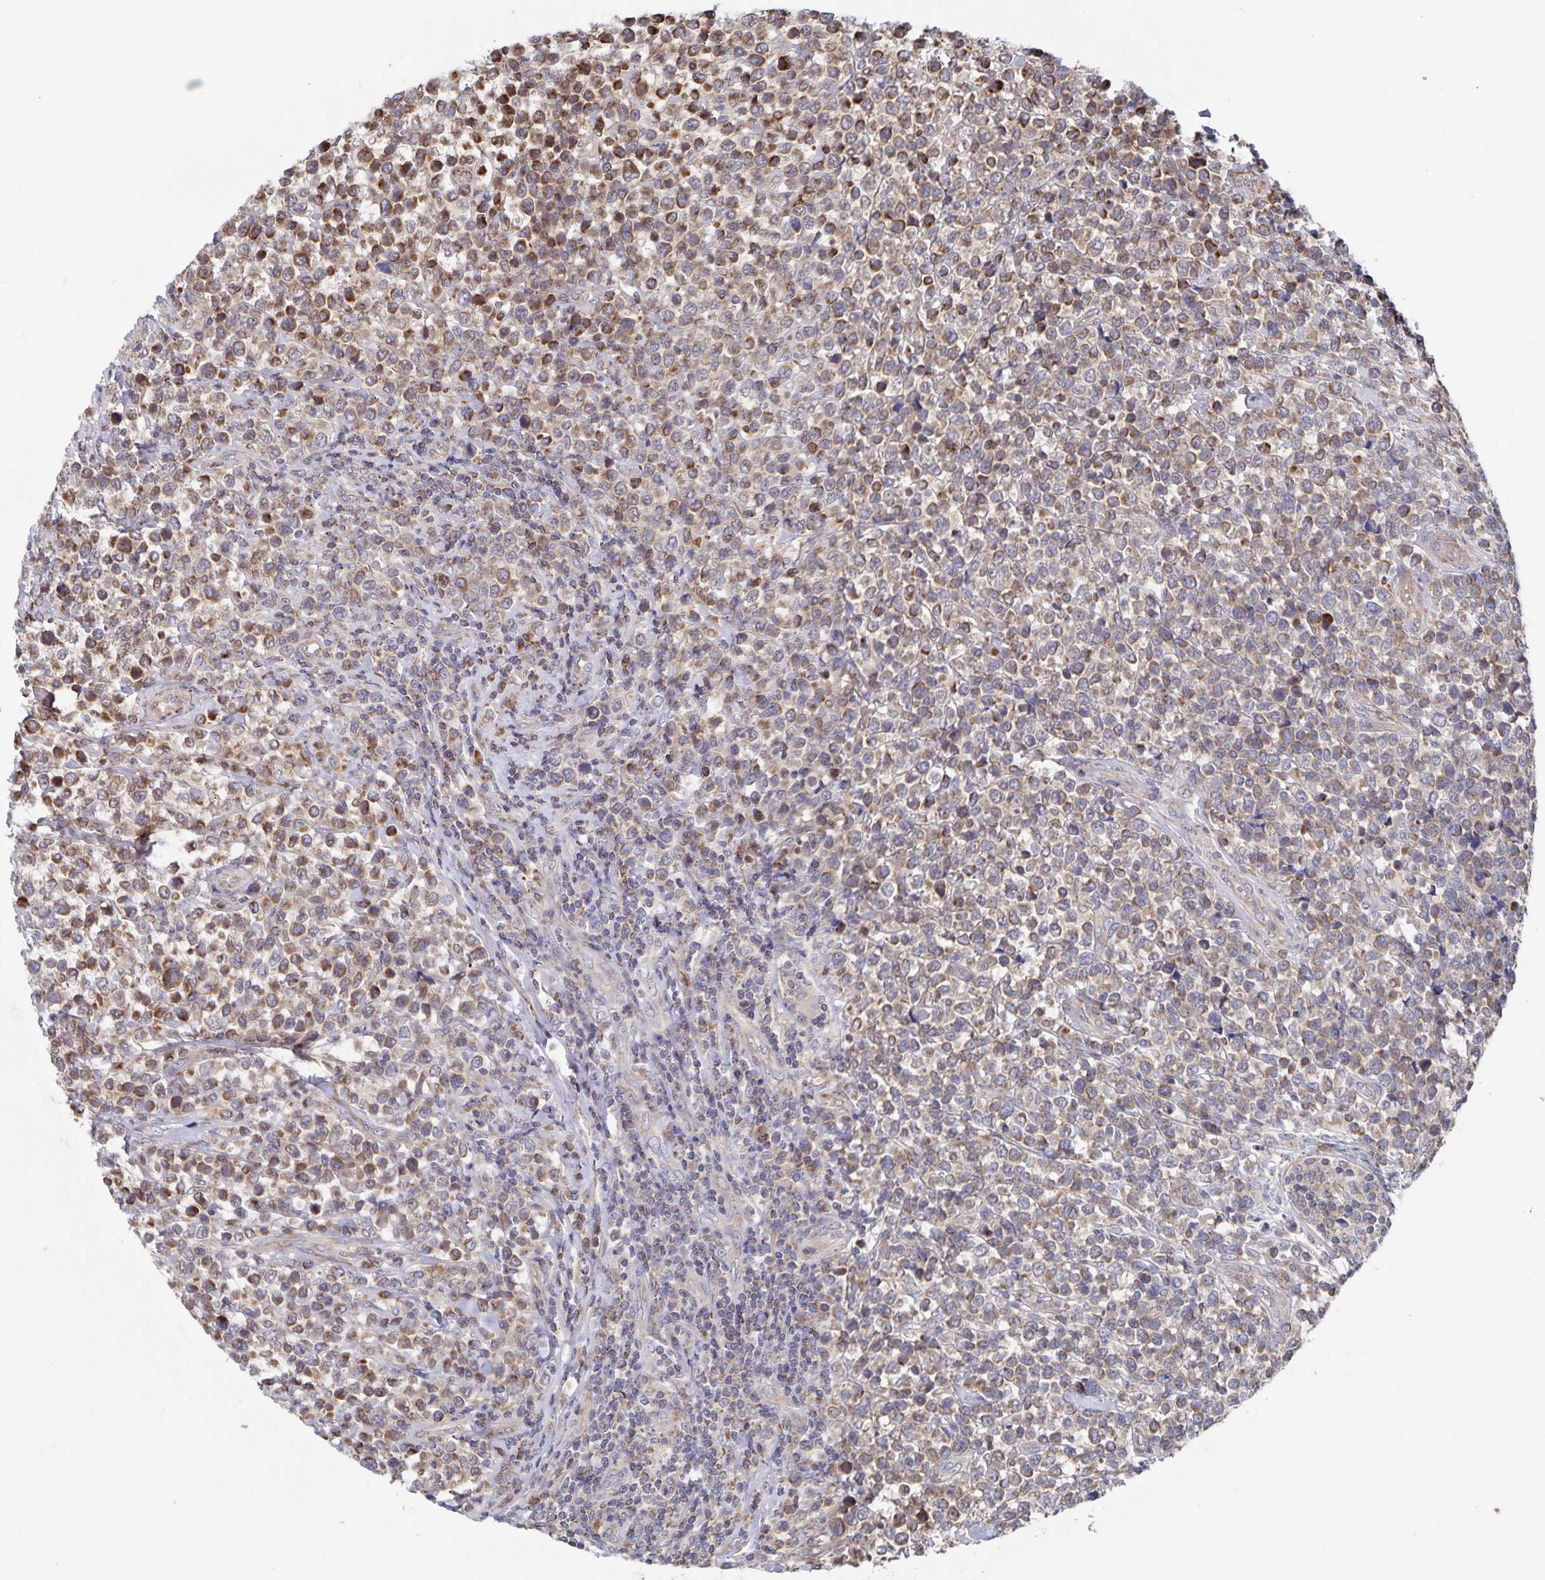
{"staining": {"intensity": "moderate", "quantity": "25%-75%", "location": "cytoplasmic/membranous"}, "tissue": "lymphoma", "cell_type": "Tumor cells", "image_type": "cancer", "snomed": [{"axis": "morphology", "description": "Malignant lymphoma, non-Hodgkin's type, High grade"}, {"axis": "topography", "description": "Soft tissue"}], "caption": "High-grade malignant lymphoma, non-Hodgkin's type was stained to show a protein in brown. There is medium levels of moderate cytoplasmic/membranous positivity in about 25%-75% of tumor cells.", "gene": "ACACA", "patient": {"sex": "female", "age": 56}}